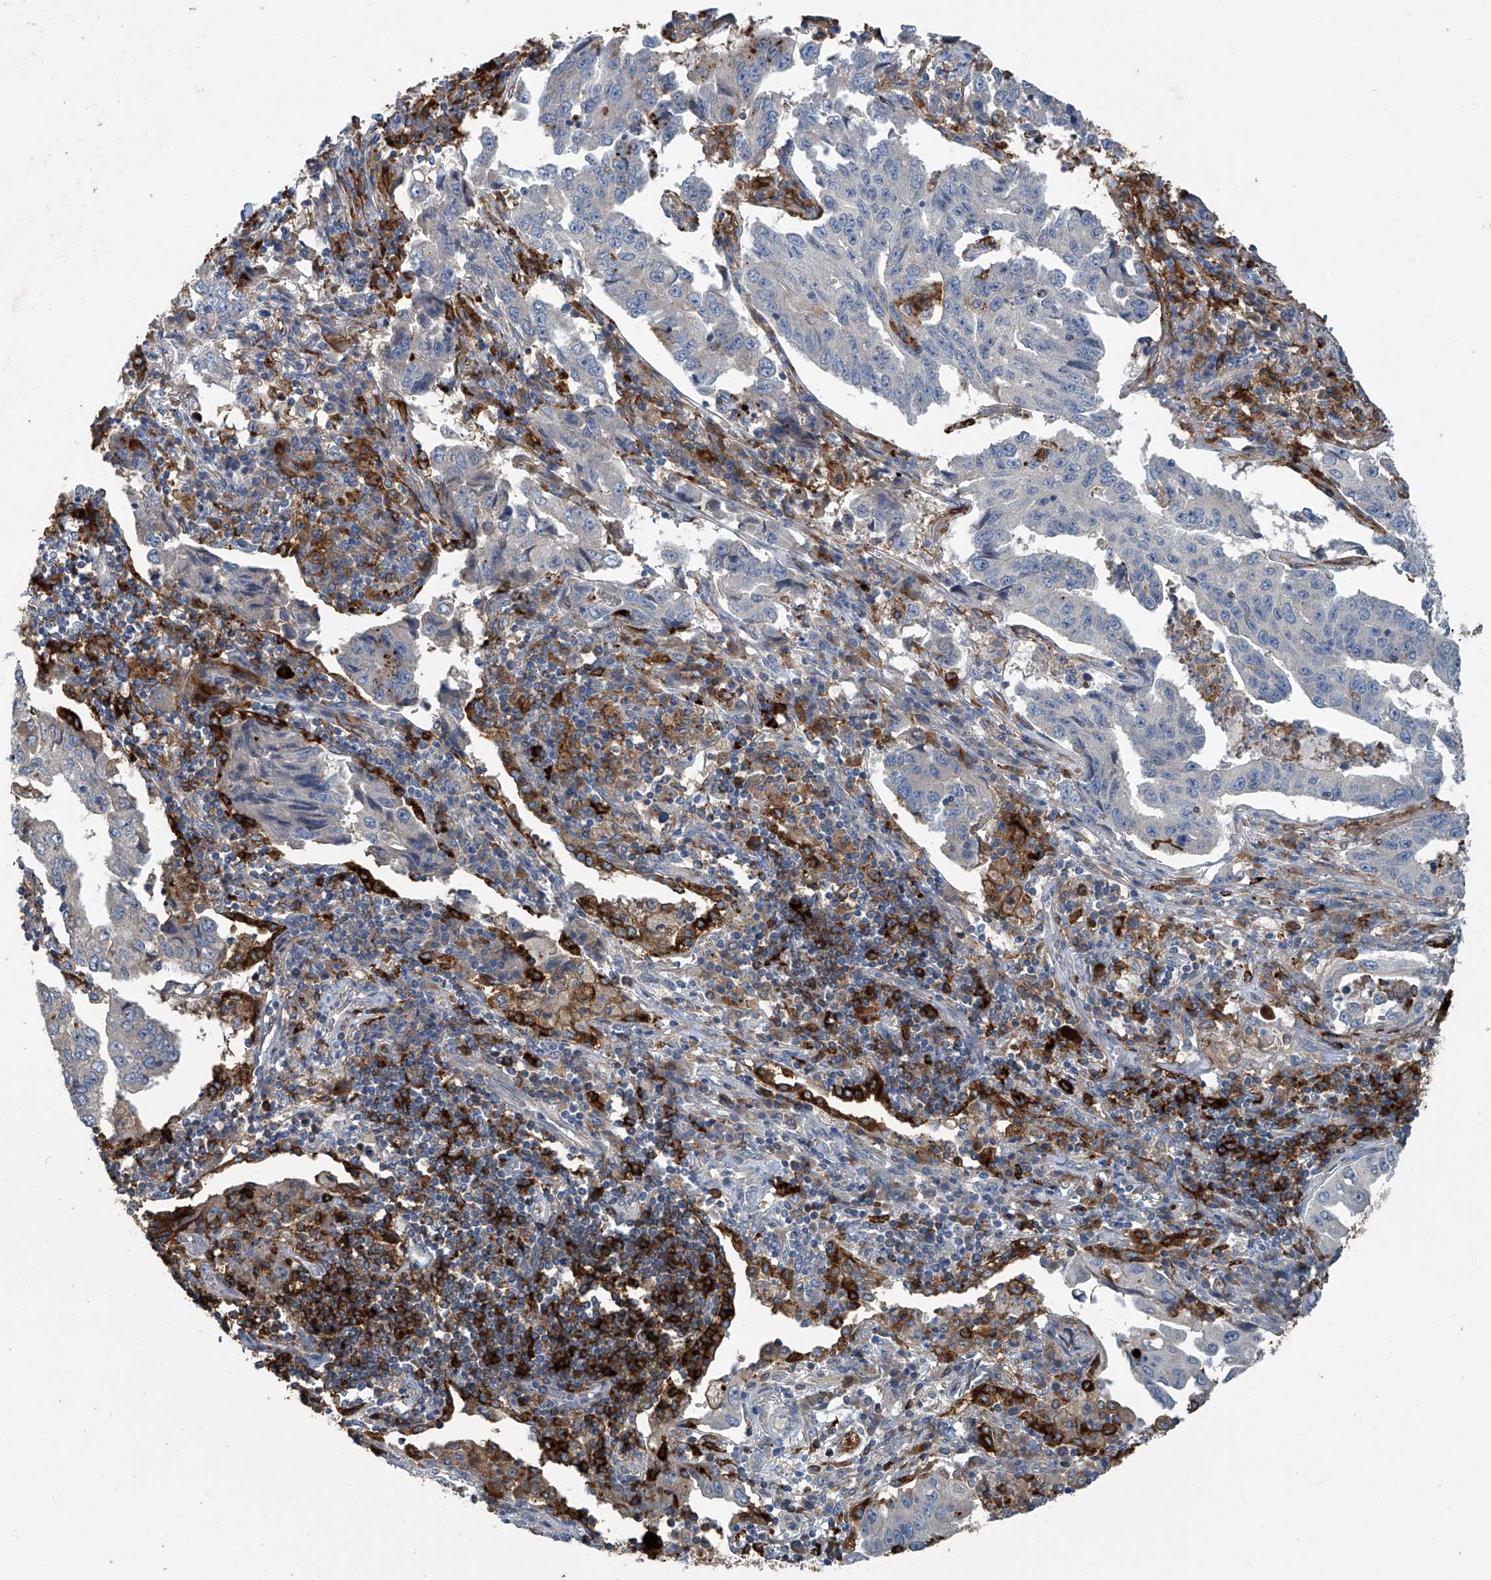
{"staining": {"intensity": "negative", "quantity": "none", "location": "none"}, "tissue": "lung cancer", "cell_type": "Tumor cells", "image_type": "cancer", "snomed": [{"axis": "morphology", "description": "Adenocarcinoma, NOS"}, {"axis": "topography", "description": "Lung"}], "caption": "This is a micrograph of immunohistochemistry staining of lung cancer (adenocarcinoma), which shows no expression in tumor cells. The staining is performed using DAB (3,3'-diaminobenzidine) brown chromogen with nuclei counter-stained in using hematoxylin.", "gene": "FAM167A", "patient": {"sex": "female", "age": 51}}